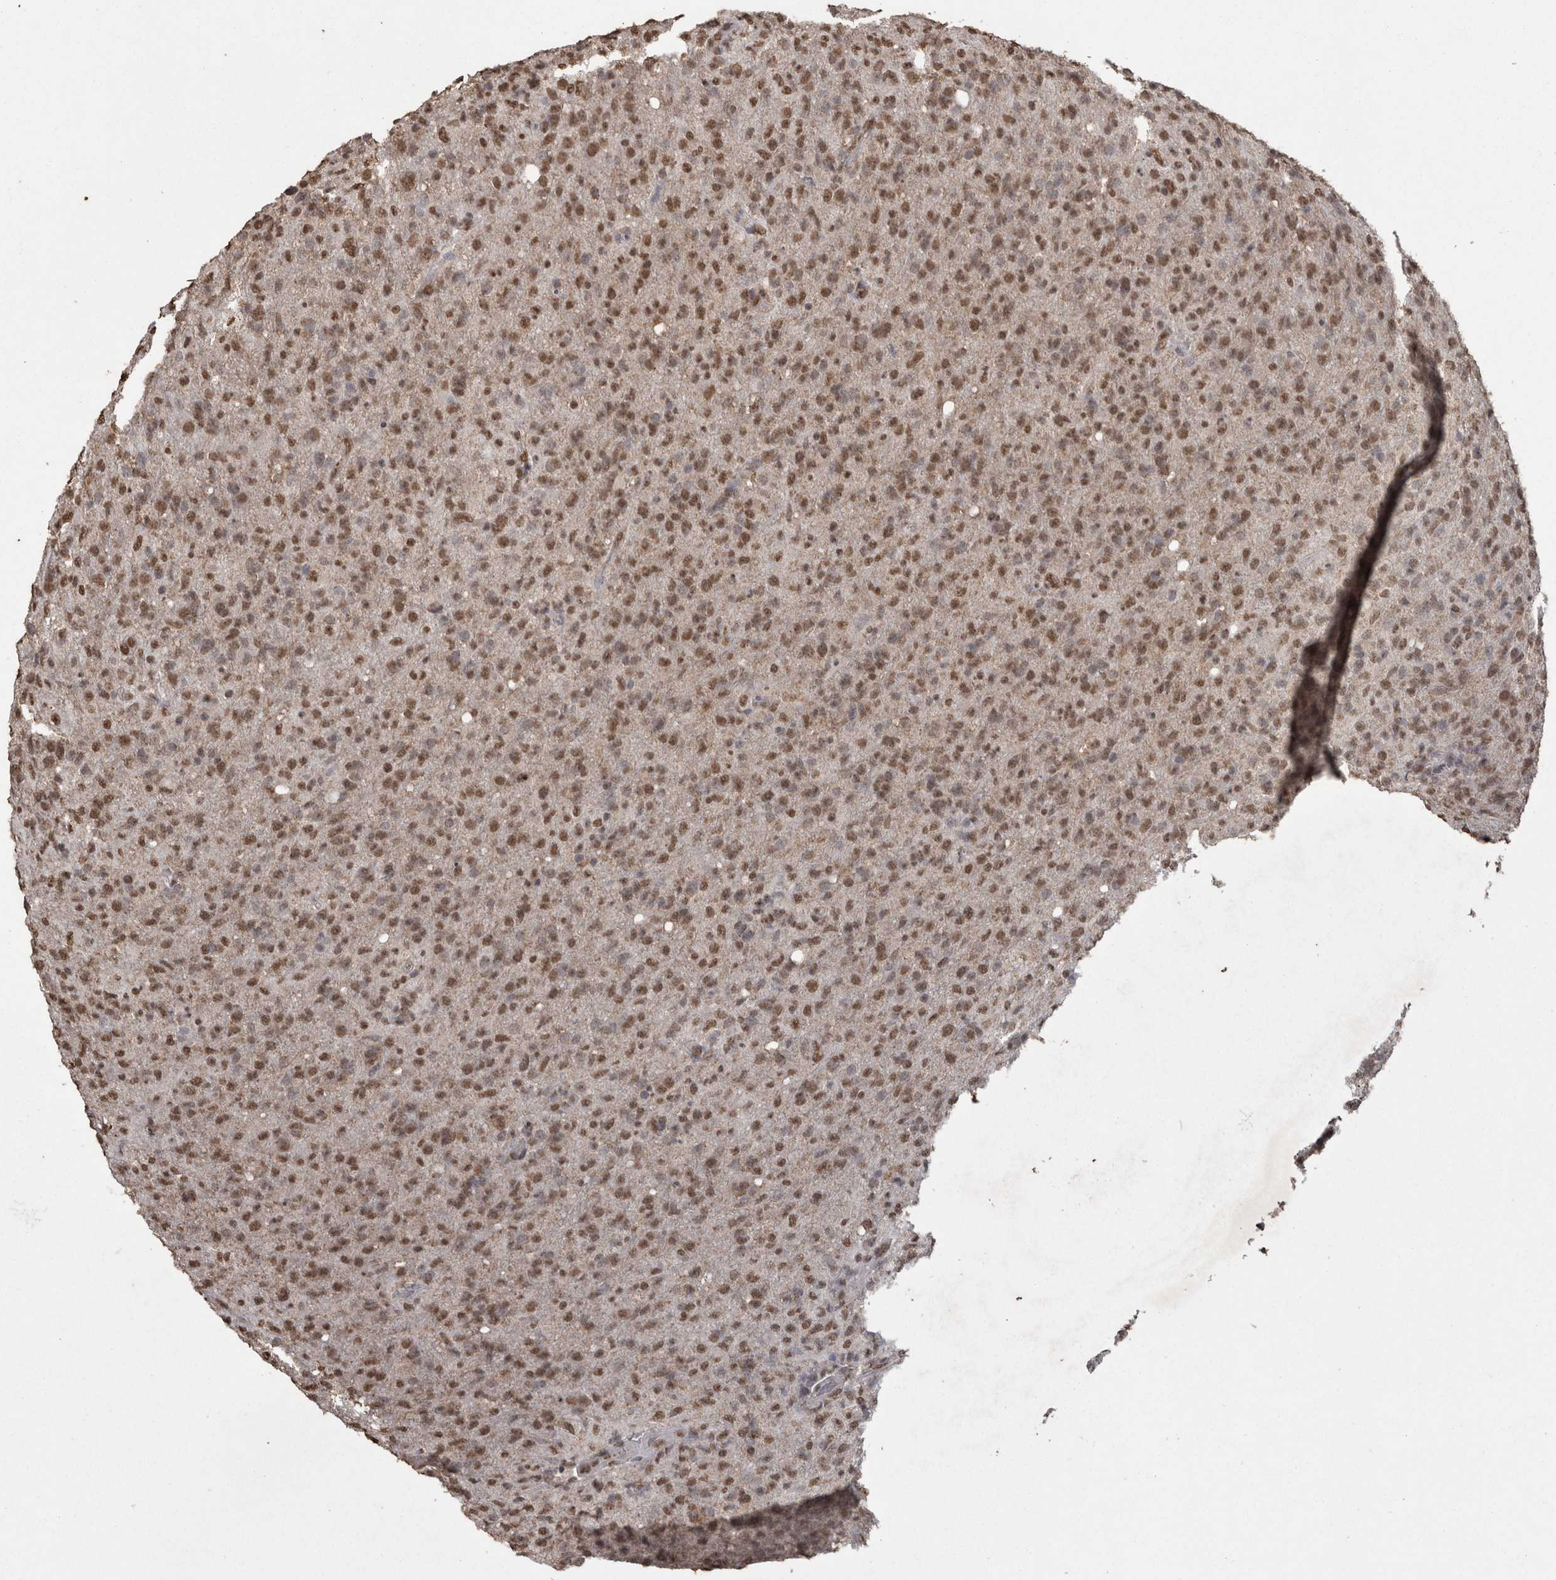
{"staining": {"intensity": "moderate", "quantity": ">75%", "location": "nuclear"}, "tissue": "glioma", "cell_type": "Tumor cells", "image_type": "cancer", "snomed": [{"axis": "morphology", "description": "Glioma, malignant, High grade"}, {"axis": "topography", "description": "Brain"}], "caption": "Human malignant high-grade glioma stained with a protein marker demonstrates moderate staining in tumor cells.", "gene": "SMAD7", "patient": {"sex": "female", "age": 57}}